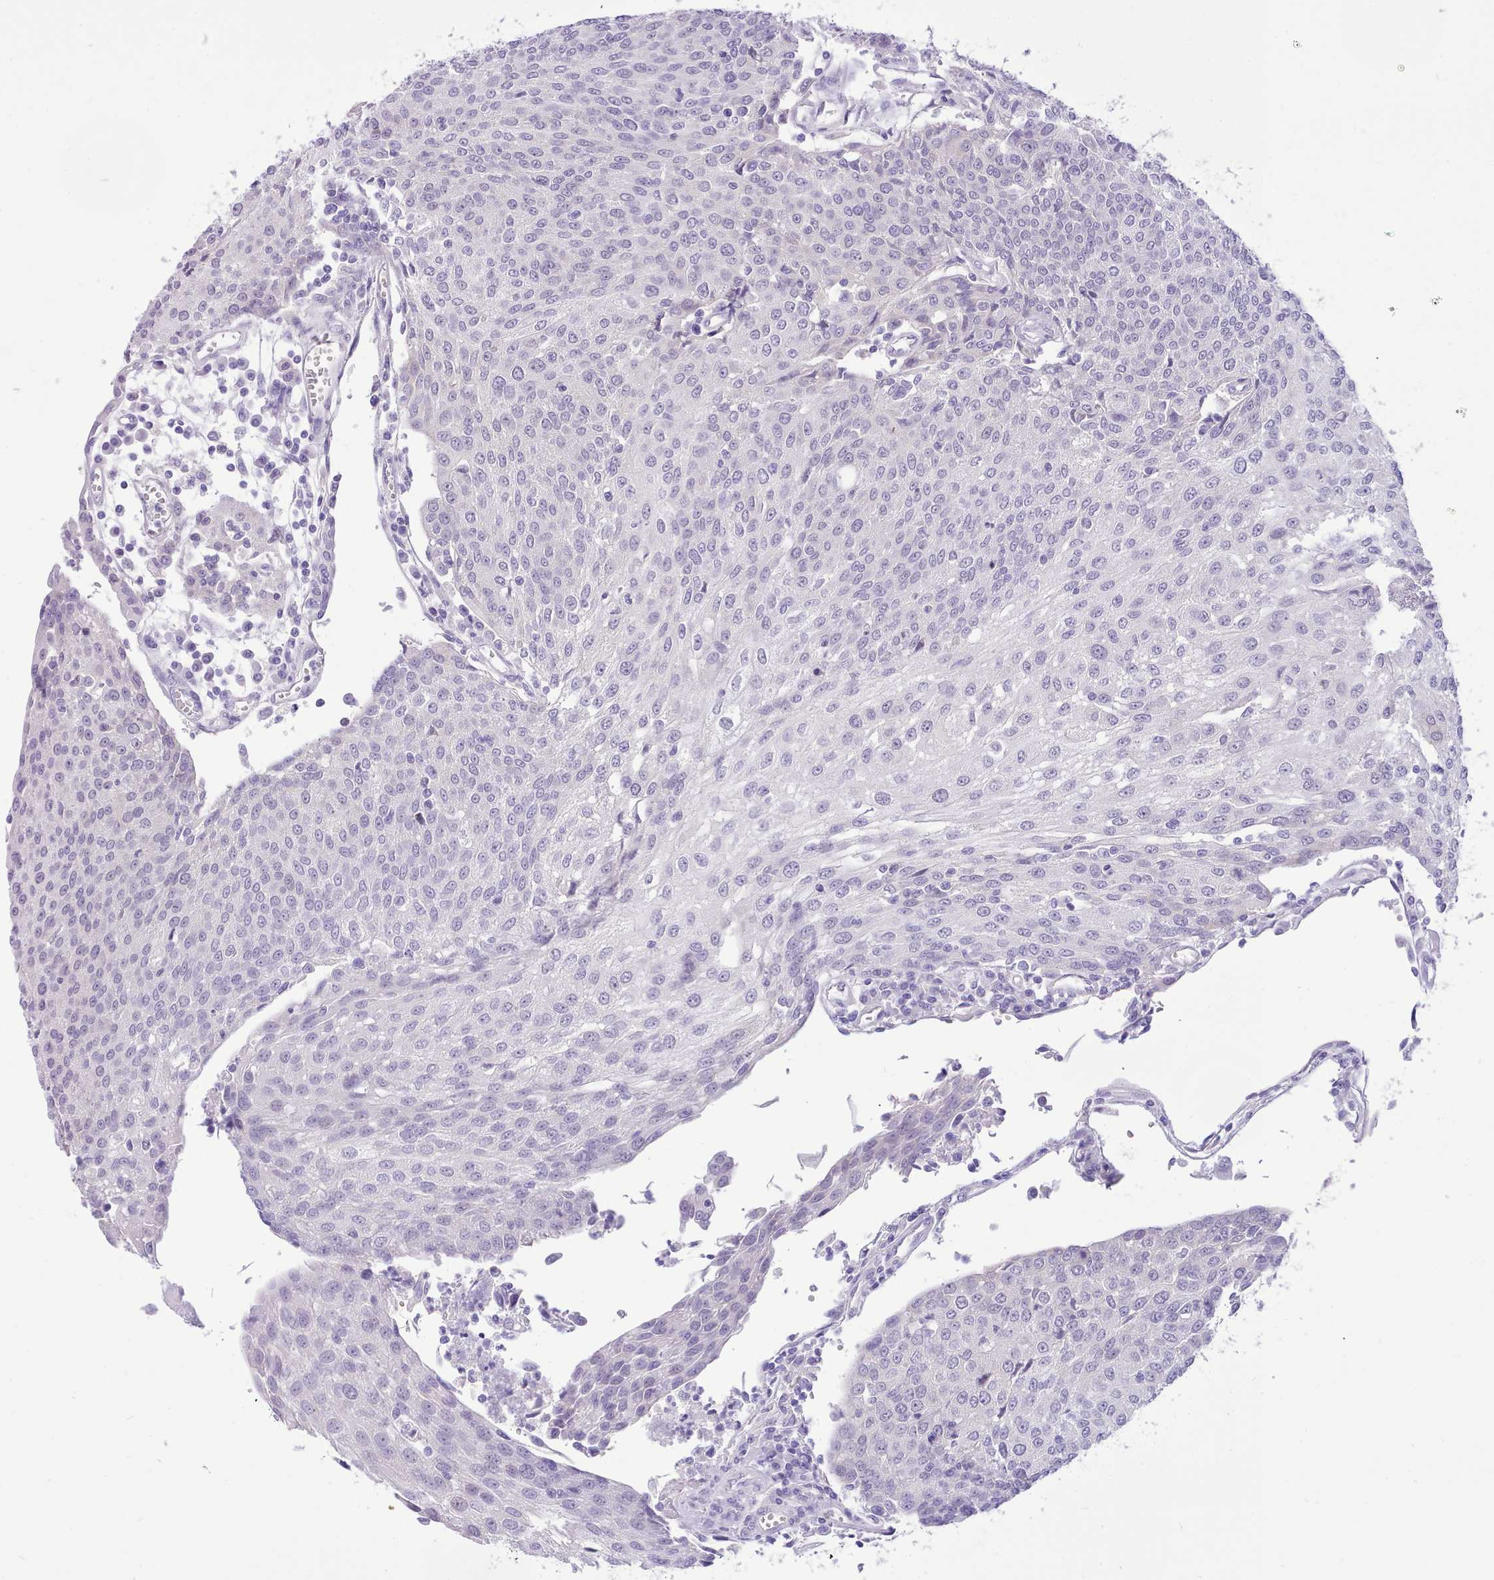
{"staining": {"intensity": "negative", "quantity": "none", "location": "none"}, "tissue": "urothelial cancer", "cell_type": "Tumor cells", "image_type": "cancer", "snomed": [{"axis": "morphology", "description": "Urothelial carcinoma, High grade"}, {"axis": "topography", "description": "Urinary bladder"}], "caption": "The photomicrograph shows no staining of tumor cells in urothelial carcinoma (high-grade).", "gene": "LRRC37A", "patient": {"sex": "female", "age": 85}}